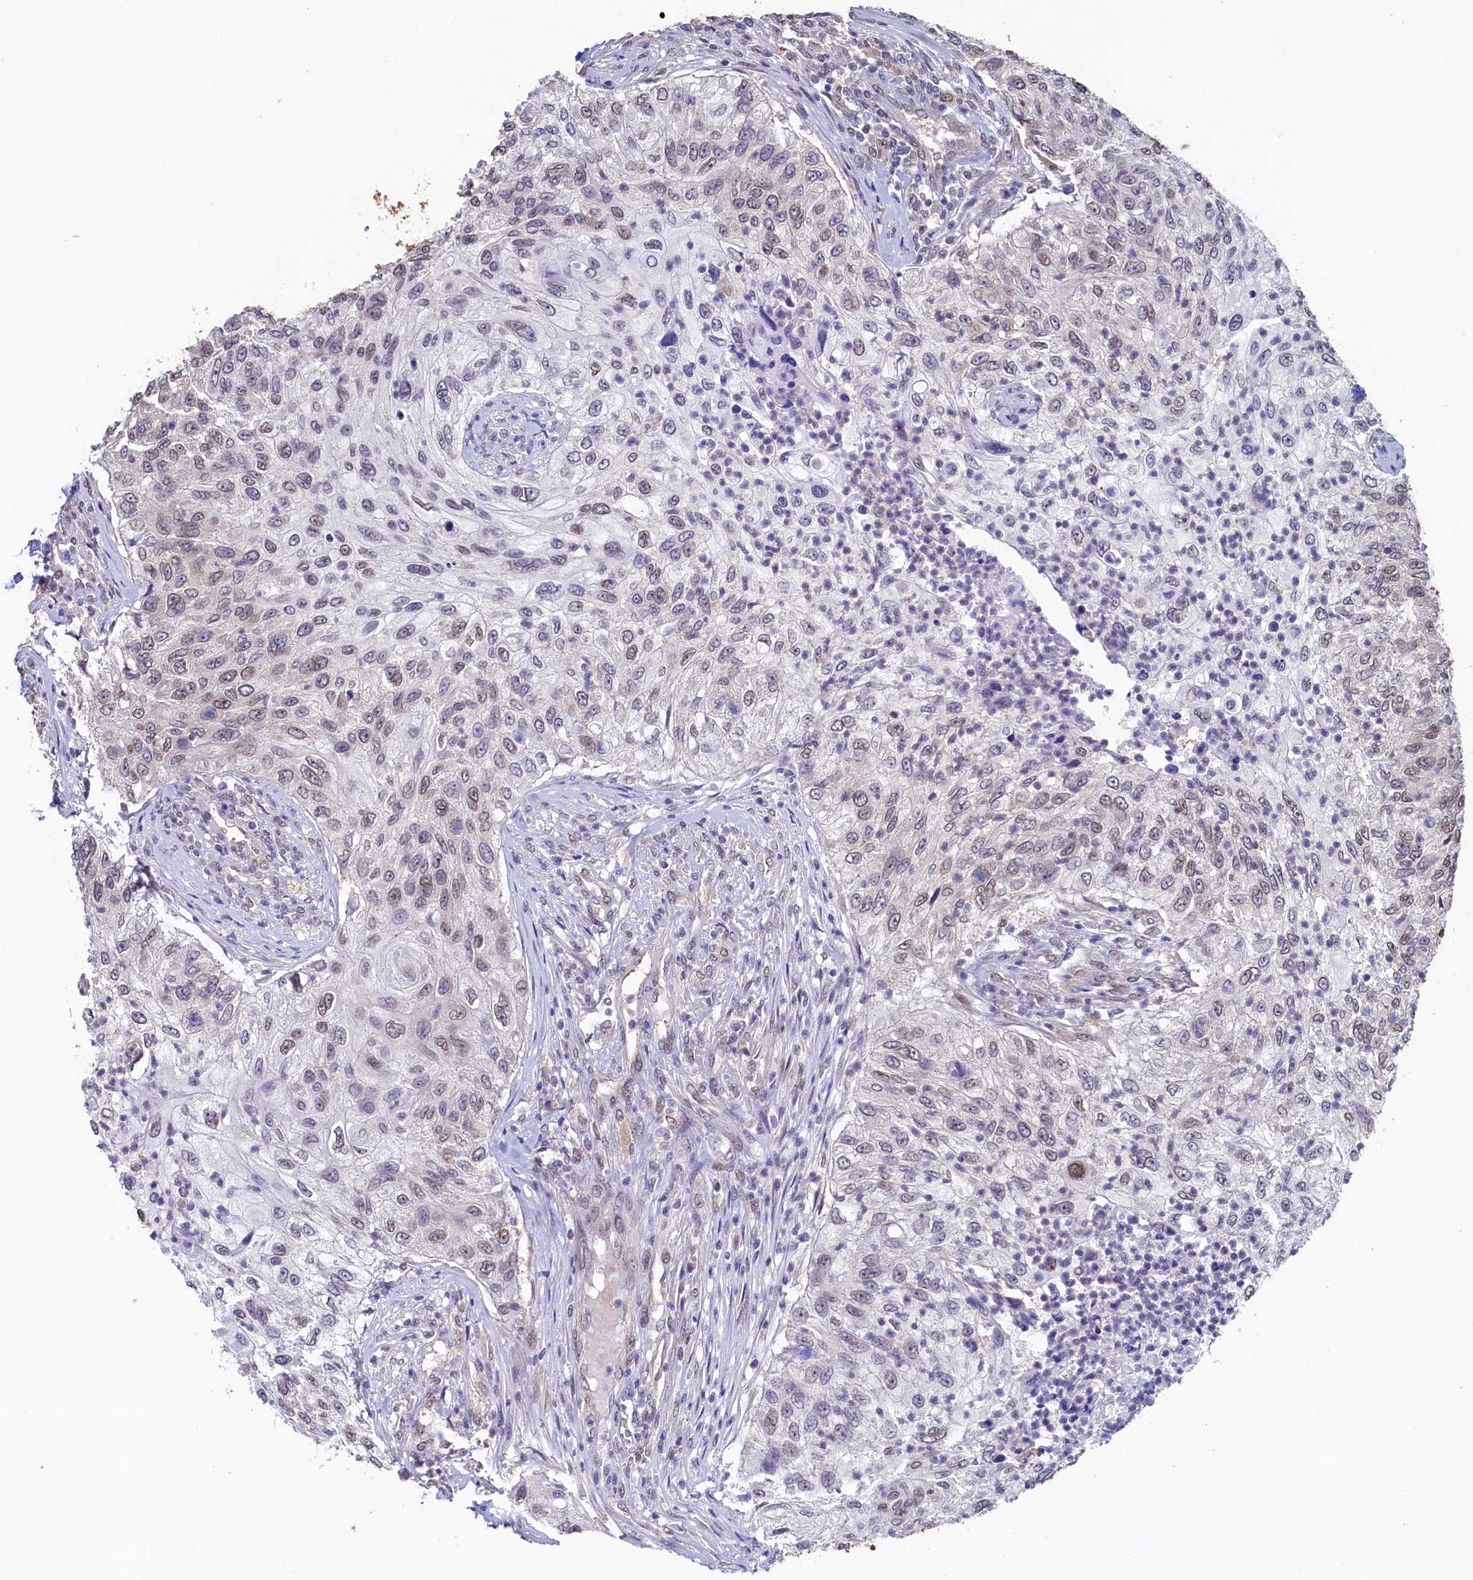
{"staining": {"intensity": "weak", "quantity": "<25%", "location": "nuclear"}, "tissue": "urothelial cancer", "cell_type": "Tumor cells", "image_type": "cancer", "snomed": [{"axis": "morphology", "description": "Urothelial carcinoma, High grade"}, {"axis": "topography", "description": "Urinary bladder"}], "caption": "A micrograph of human urothelial cancer is negative for staining in tumor cells.", "gene": "AHCY", "patient": {"sex": "female", "age": 60}}